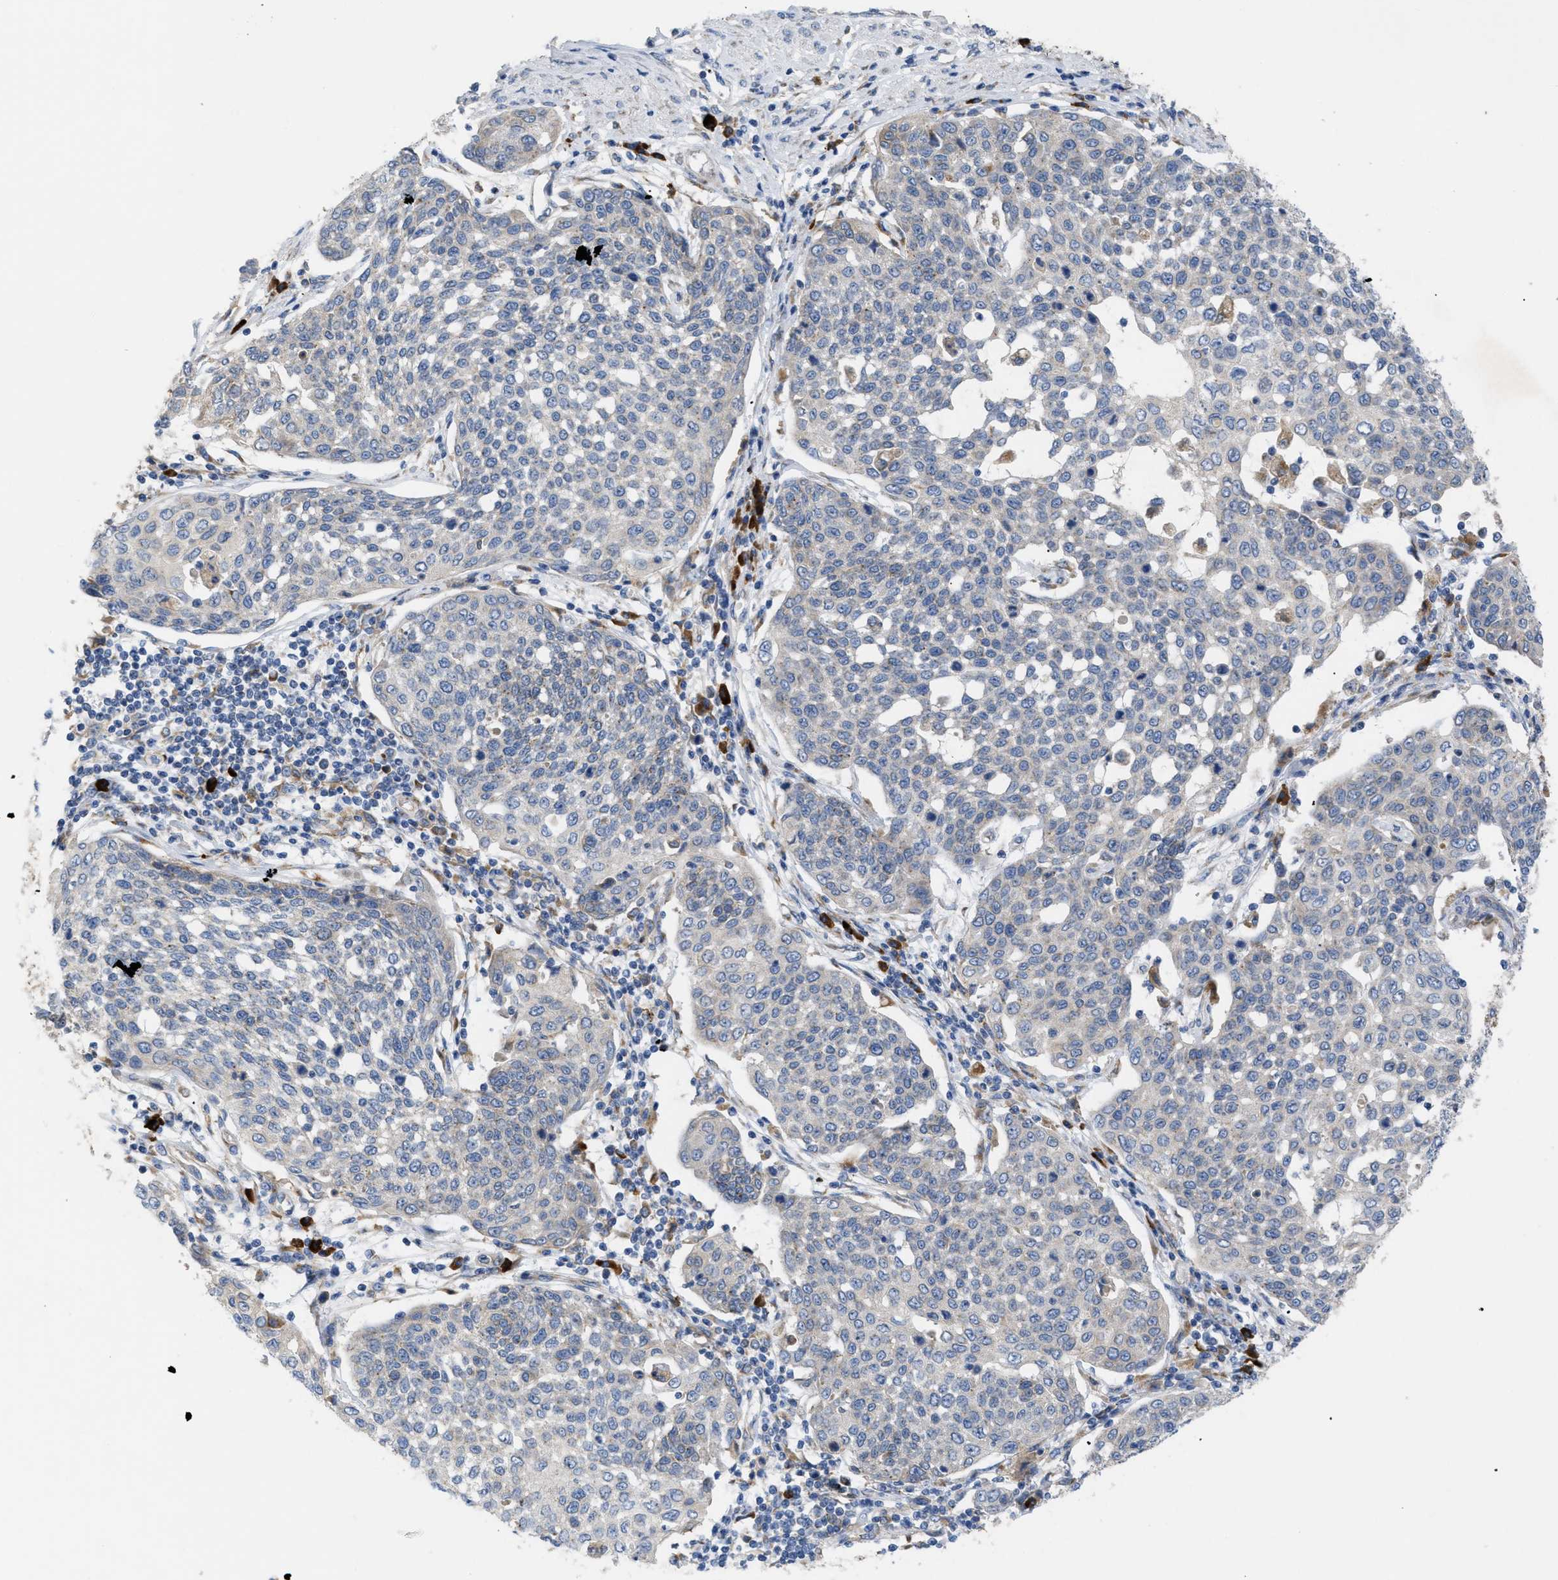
{"staining": {"intensity": "weak", "quantity": "<25%", "location": "cytoplasmic/membranous"}, "tissue": "cervical cancer", "cell_type": "Tumor cells", "image_type": "cancer", "snomed": [{"axis": "morphology", "description": "Squamous cell carcinoma, NOS"}, {"axis": "topography", "description": "Cervix"}], "caption": "DAB immunohistochemical staining of human cervical squamous cell carcinoma reveals no significant expression in tumor cells.", "gene": "SLC50A1", "patient": {"sex": "female", "age": 34}}